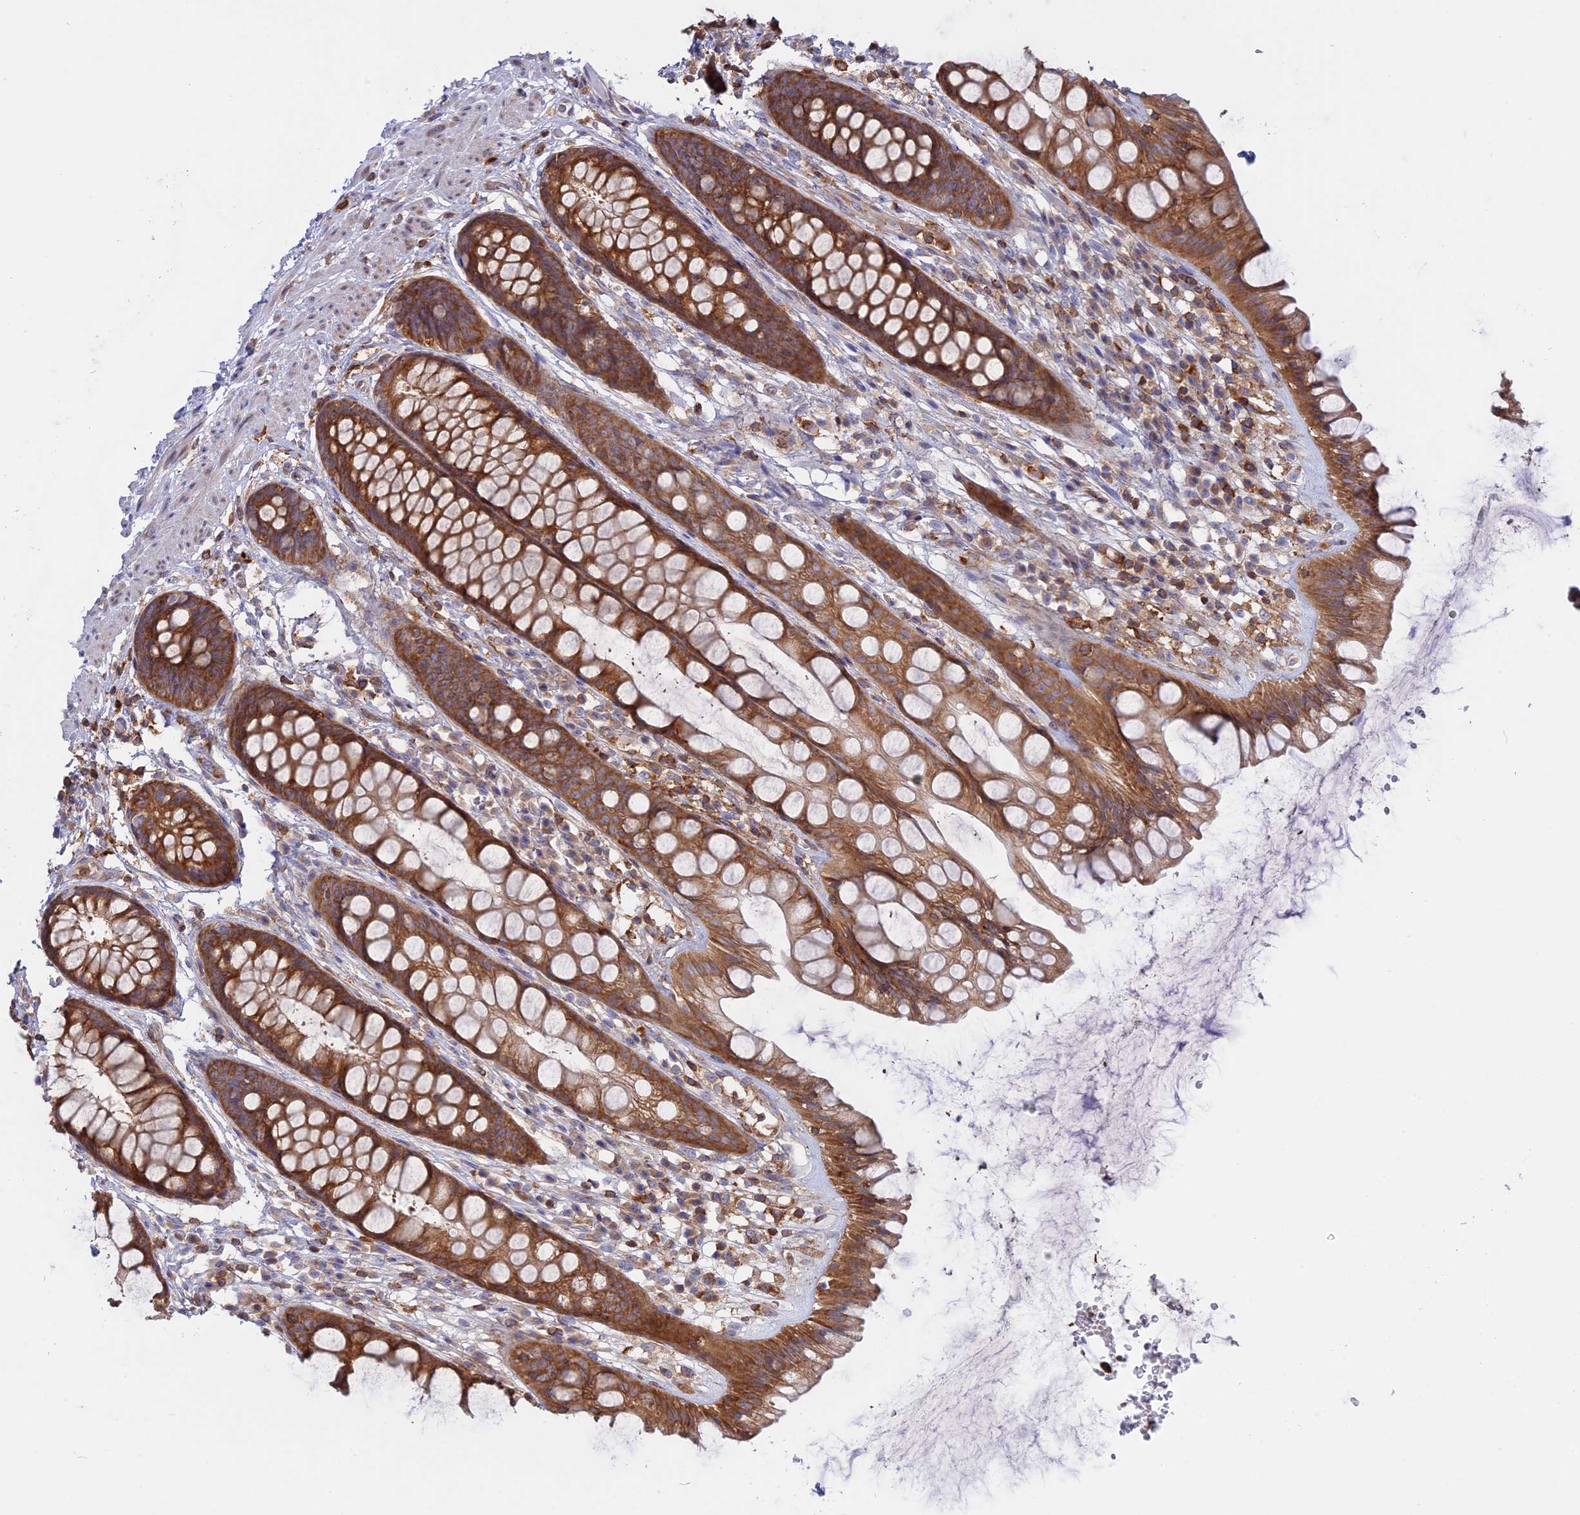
{"staining": {"intensity": "strong", "quantity": ">75%", "location": "cytoplasmic/membranous"}, "tissue": "rectum", "cell_type": "Glandular cells", "image_type": "normal", "snomed": [{"axis": "morphology", "description": "Normal tissue, NOS"}, {"axis": "topography", "description": "Rectum"}], "caption": "This histopathology image demonstrates IHC staining of unremarkable rectum, with high strong cytoplasmic/membranous expression in approximately >75% of glandular cells.", "gene": "GMIP", "patient": {"sex": "male", "age": 74}}